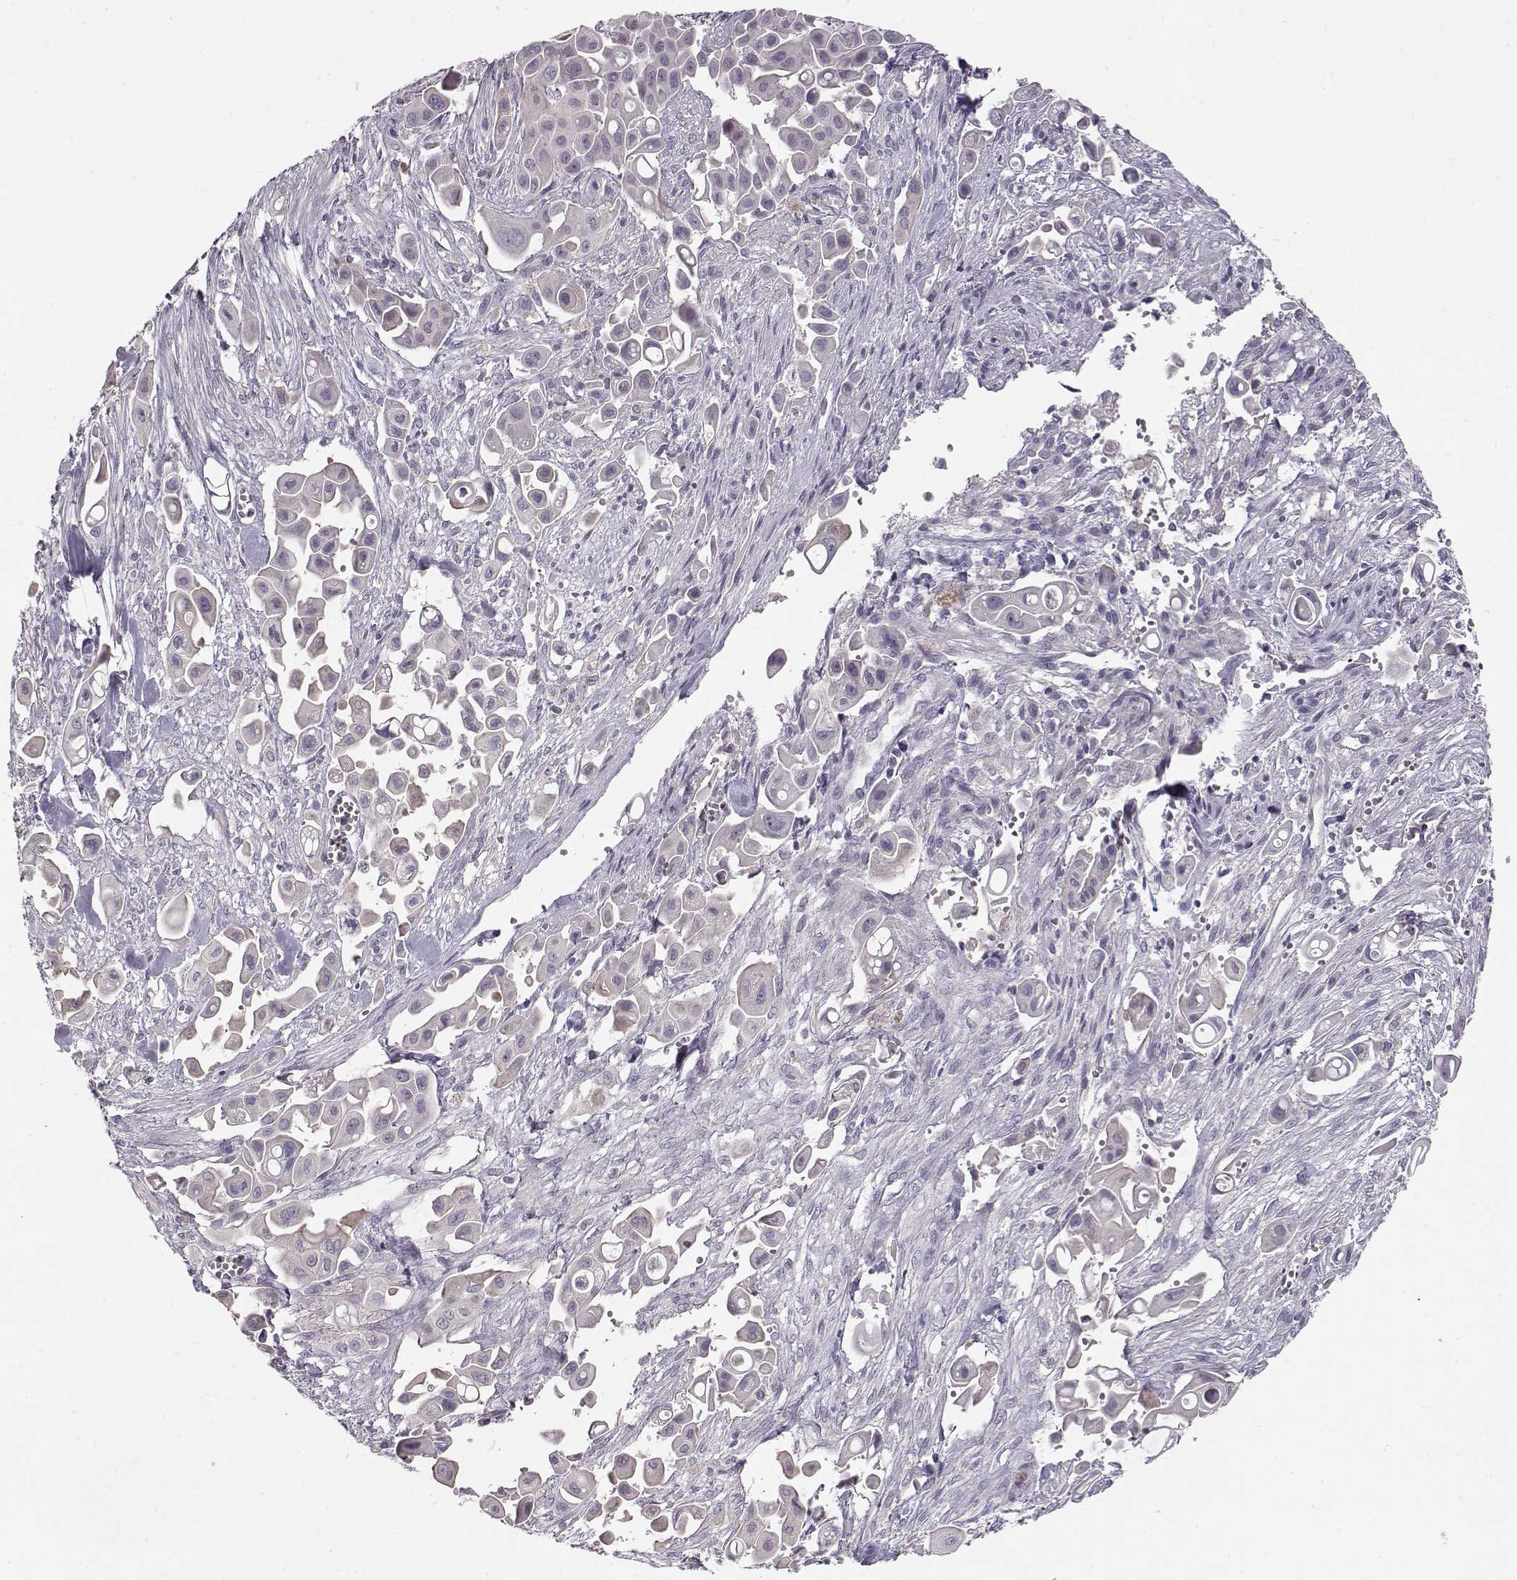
{"staining": {"intensity": "negative", "quantity": "none", "location": "none"}, "tissue": "pancreatic cancer", "cell_type": "Tumor cells", "image_type": "cancer", "snomed": [{"axis": "morphology", "description": "Adenocarcinoma, NOS"}, {"axis": "topography", "description": "Pancreas"}], "caption": "DAB (3,3'-diaminobenzidine) immunohistochemical staining of human adenocarcinoma (pancreatic) displays no significant positivity in tumor cells.", "gene": "GRK1", "patient": {"sex": "male", "age": 50}}